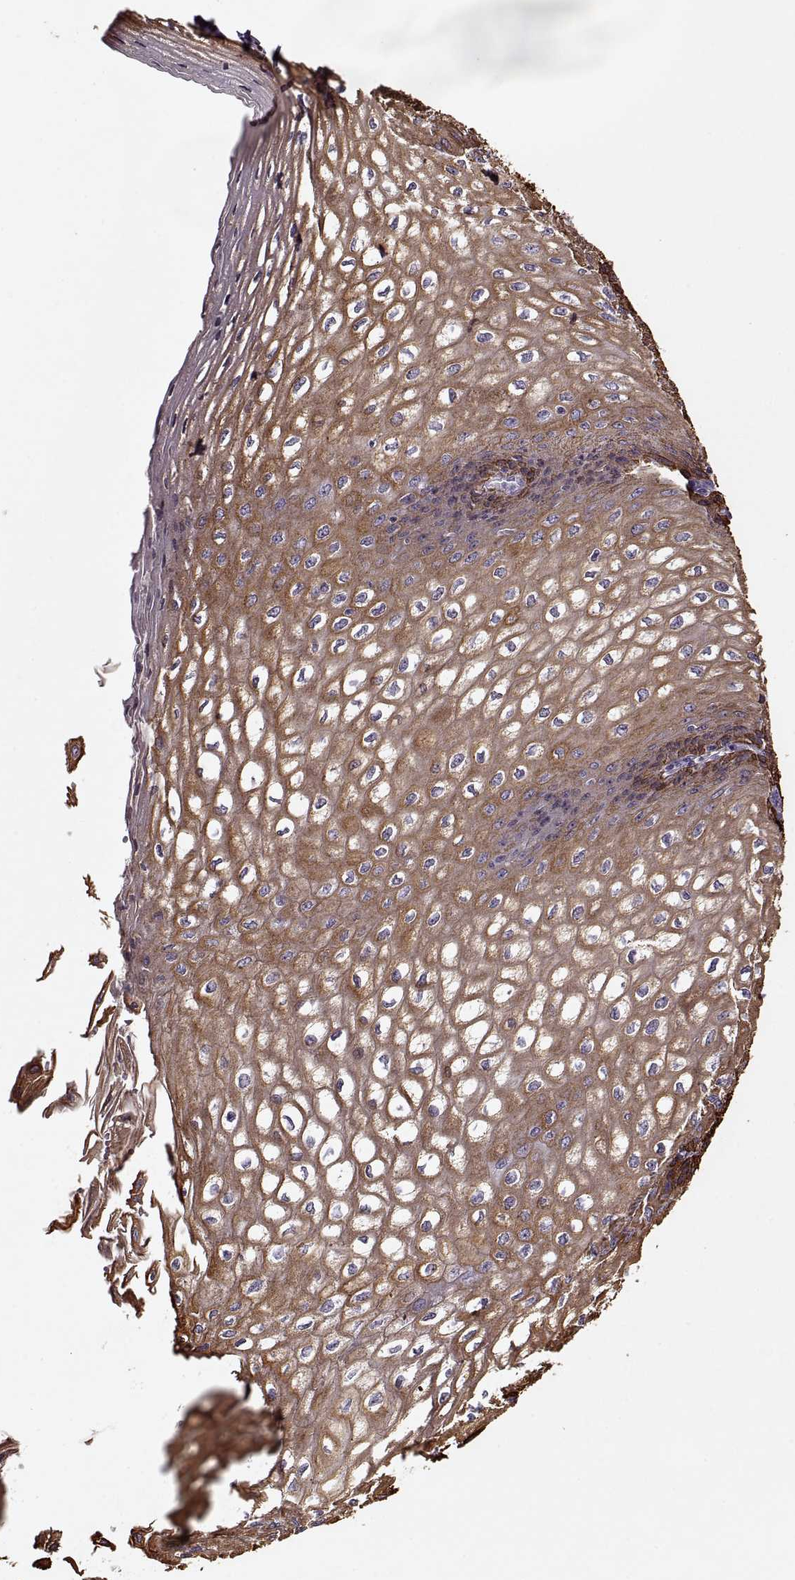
{"staining": {"intensity": "moderate", "quantity": ">75%", "location": "cytoplasmic/membranous"}, "tissue": "esophagus", "cell_type": "Squamous epithelial cells", "image_type": "normal", "snomed": [{"axis": "morphology", "description": "Normal tissue, NOS"}, {"axis": "topography", "description": "Esophagus"}], "caption": "IHC (DAB) staining of benign human esophagus displays moderate cytoplasmic/membranous protein expression in approximately >75% of squamous epithelial cells.", "gene": "KRT9", "patient": {"sex": "male", "age": 58}}